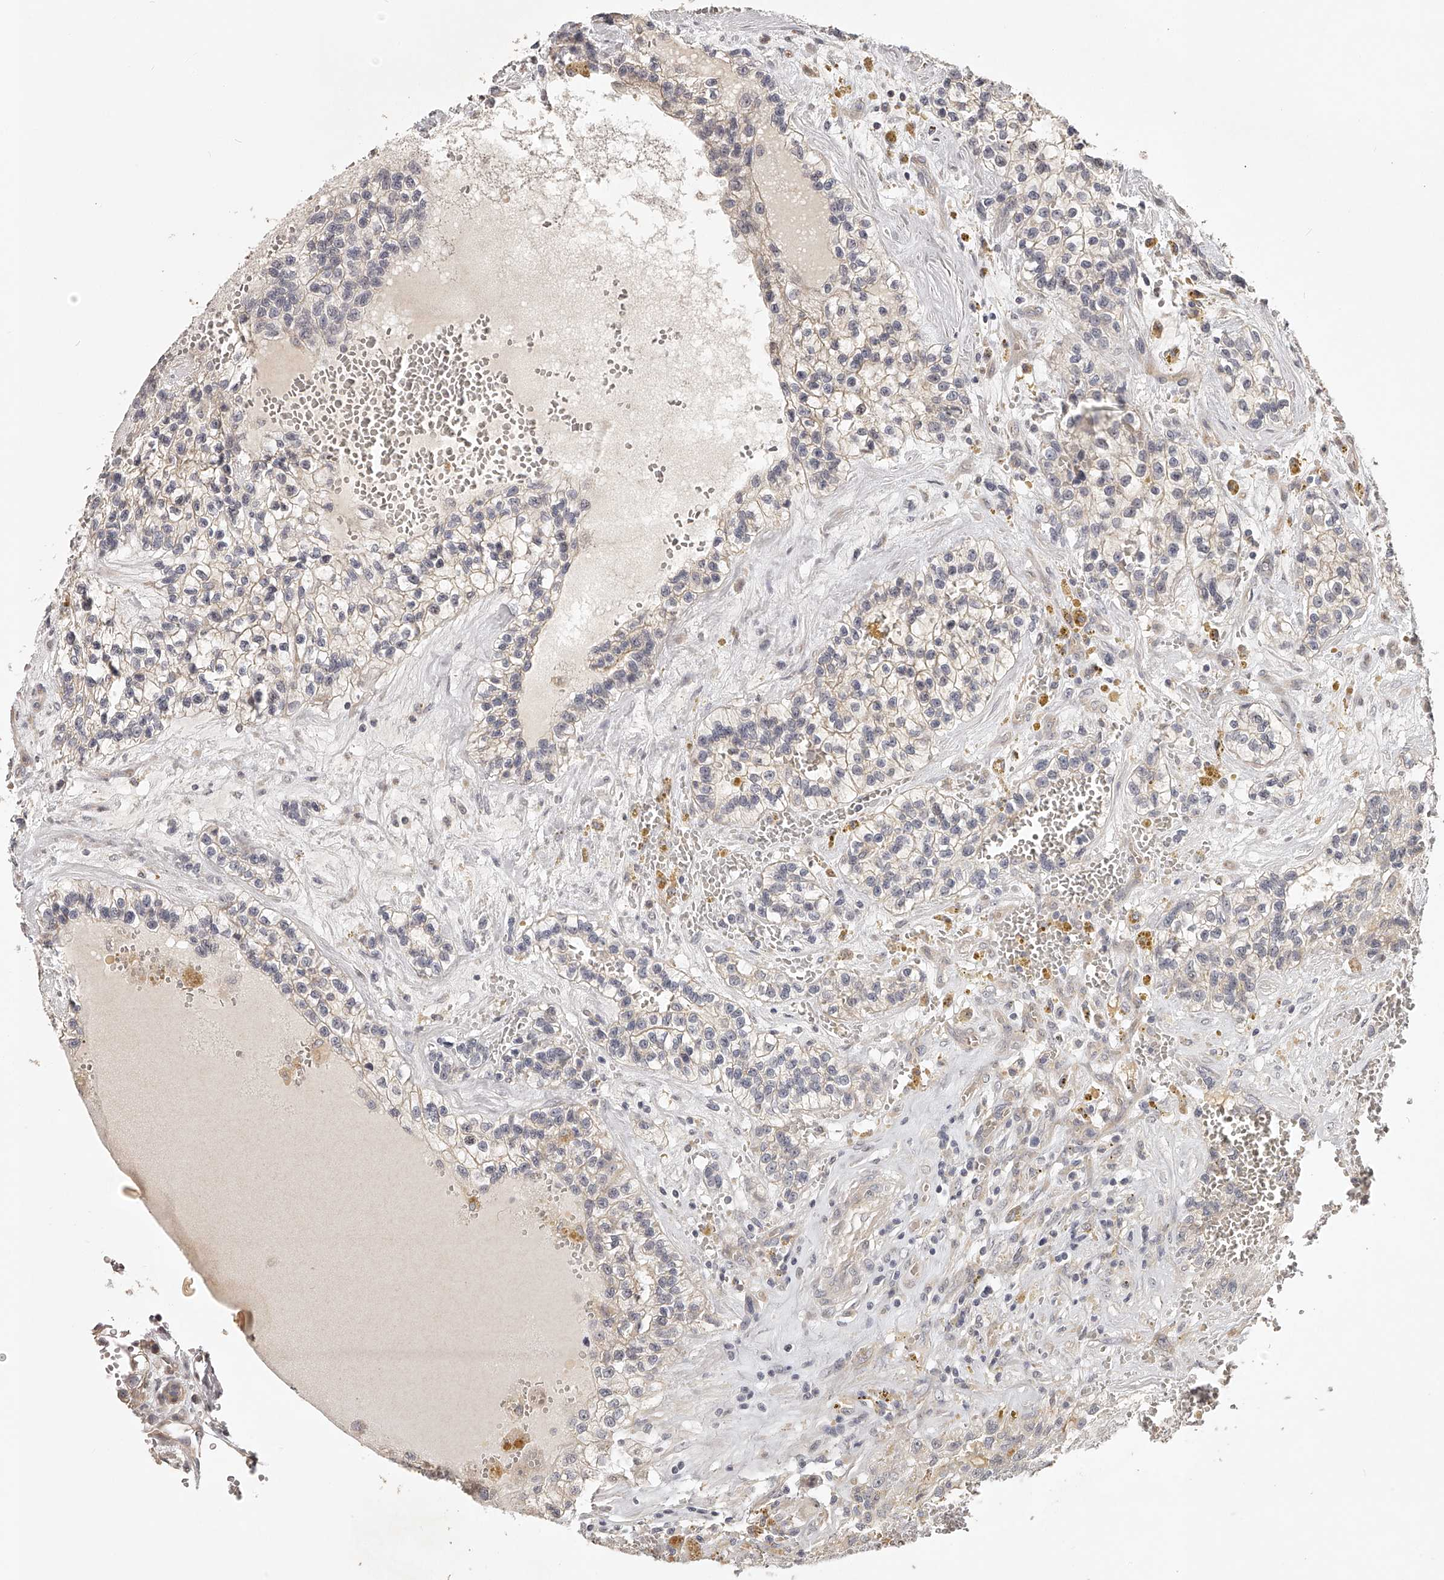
{"staining": {"intensity": "negative", "quantity": "none", "location": "none"}, "tissue": "renal cancer", "cell_type": "Tumor cells", "image_type": "cancer", "snomed": [{"axis": "morphology", "description": "Adenocarcinoma, NOS"}, {"axis": "topography", "description": "Kidney"}], "caption": "Immunohistochemistry of human renal cancer (adenocarcinoma) exhibits no expression in tumor cells.", "gene": "ZNF582", "patient": {"sex": "female", "age": 57}}